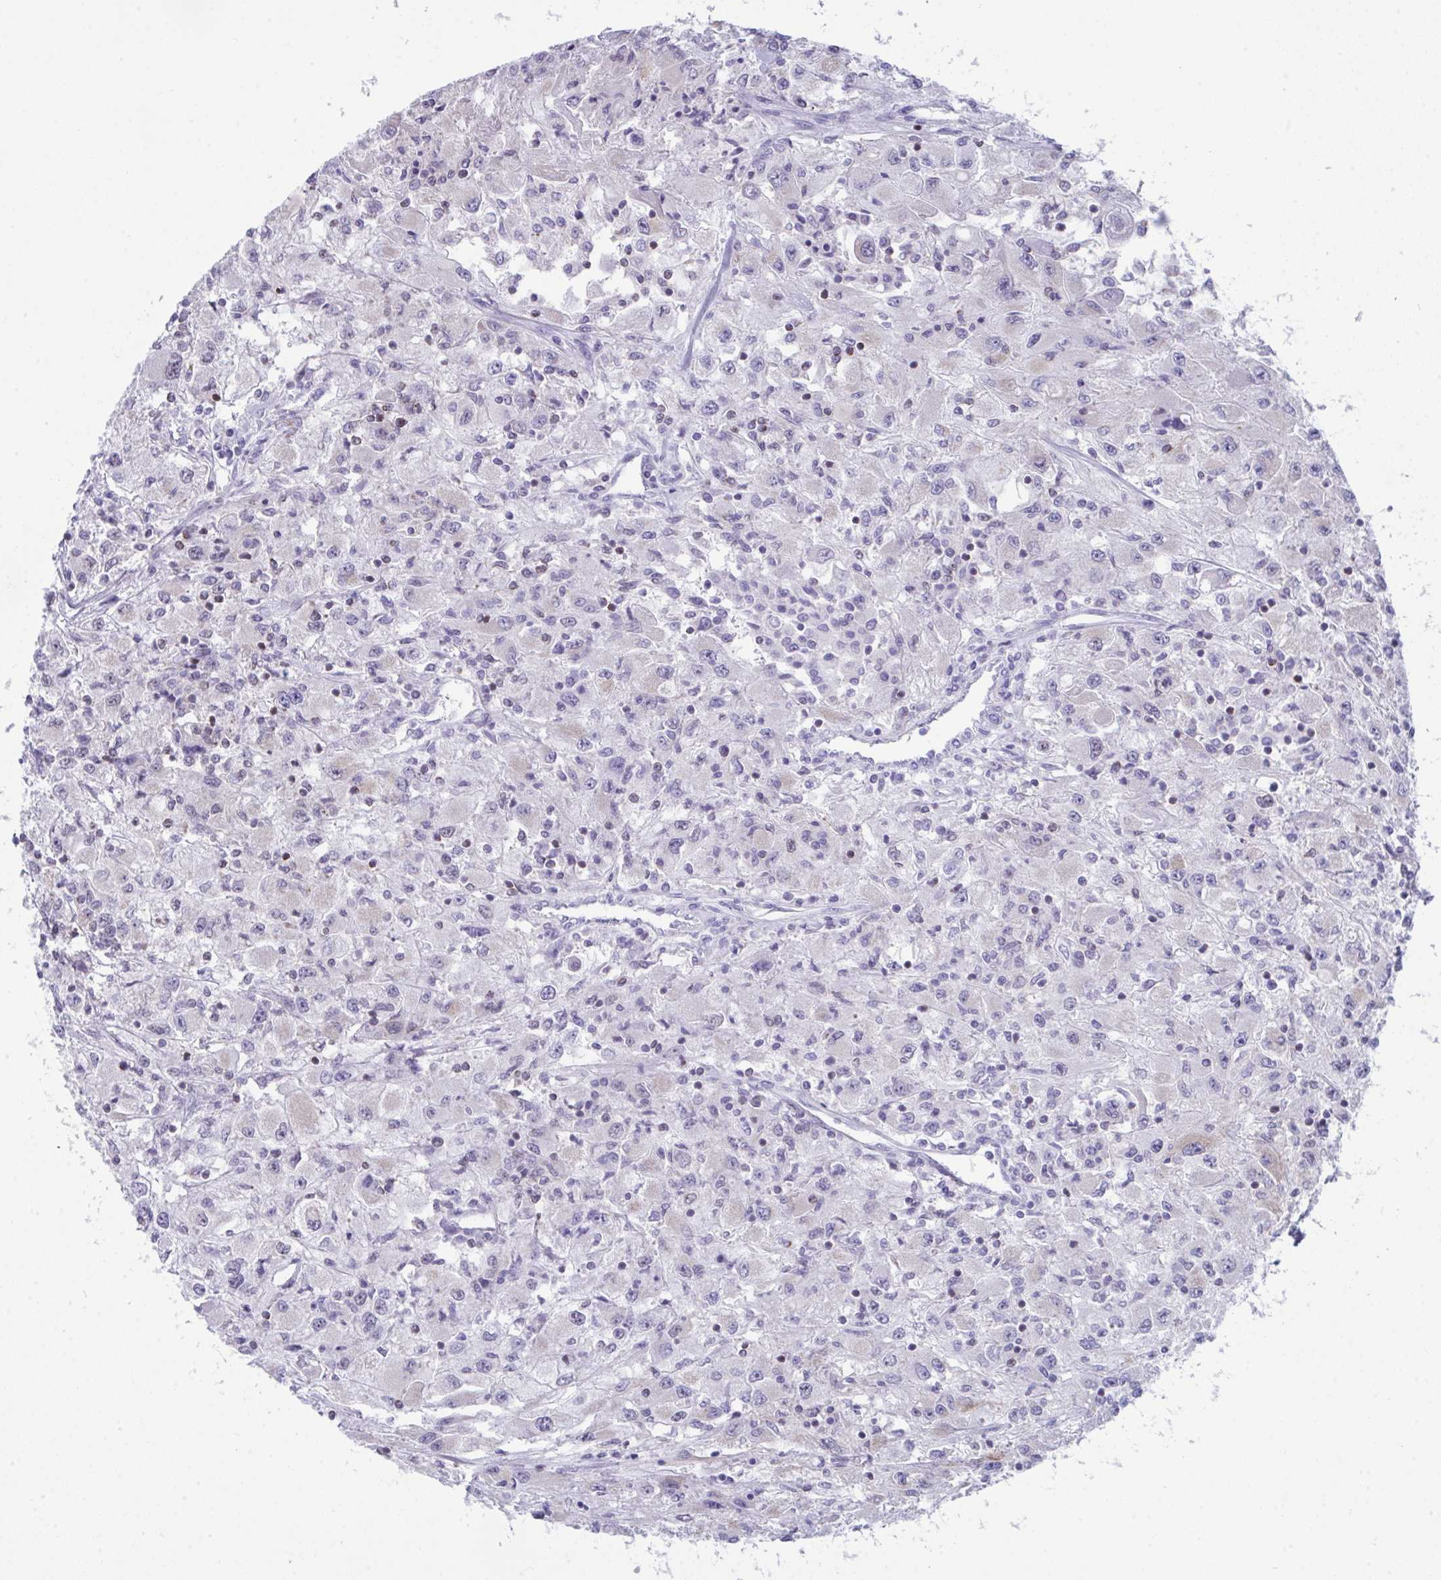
{"staining": {"intensity": "moderate", "quantity": "<25%", "location": "cytoplasmic/membranous"}, "tissue": "renal cancer", "cell_type": "Tumor cells", "image_type": "cancer", "snomed": [{"axis": "morphology", "description": "Adenocarcinoma, NOS"}, {"axis": "topography", "description": "Kidney"}], "caption": "Renal adenocarcinoma tissue demonstrates moderate cytoplasmic/membranous staining in about <25% of tumor cells (DAB IHC, brown staining for protein, blue staining for nuclei).", "gene": "PLA2G12B", "patient": {"sex": "female", "age": 67}}